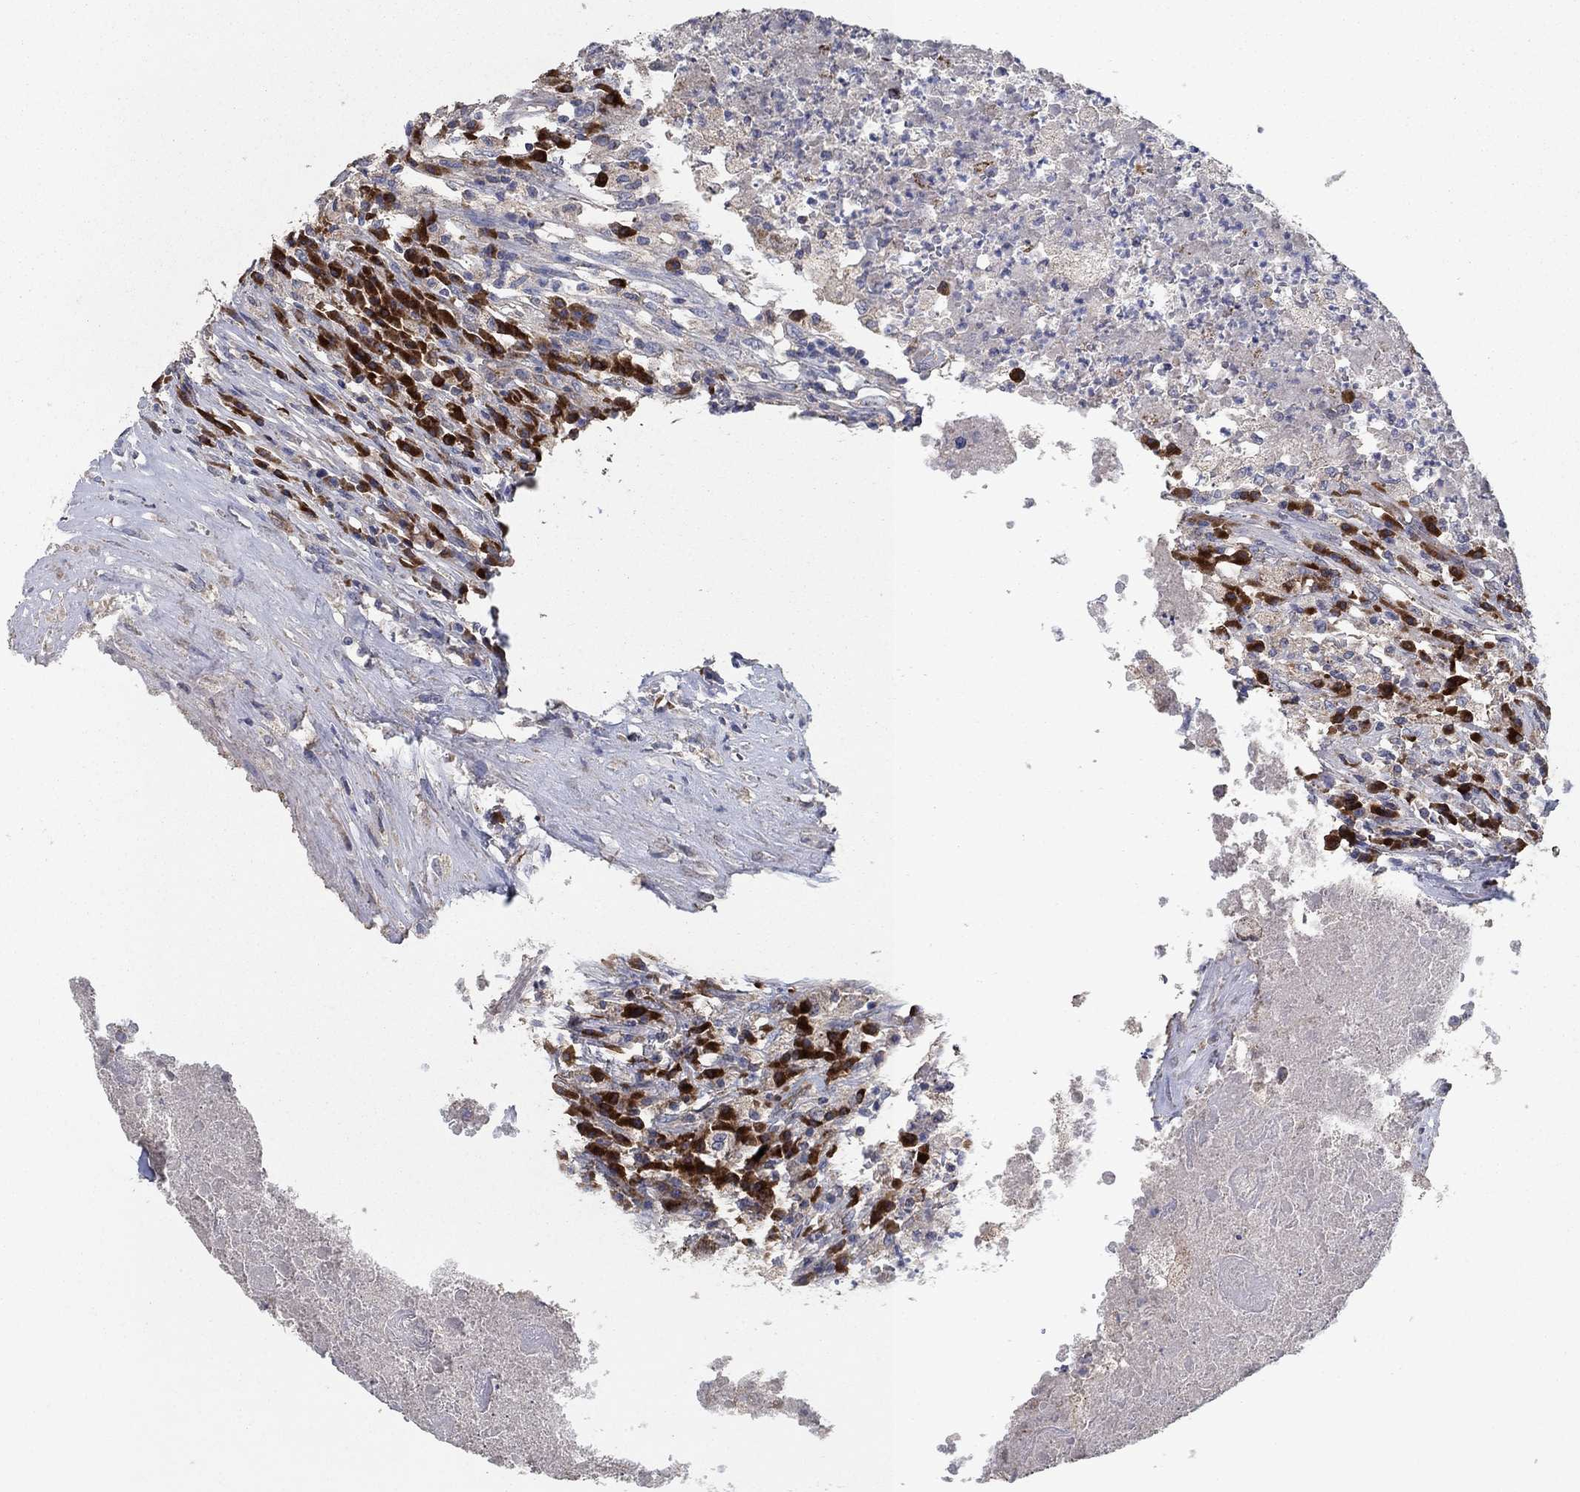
{"staining": {"intensity": "negative", "quantity": "none", "location": "none"}, "tissue": "testis cancer", "cell_type": "Tumor cells", "image_type": "cancer", "snomed": [{"axis": "morphology", "description": "Necrosis, NOS"}, {"axis": "morphology", "description": "Carcinoma, Embryonal, NOS"}, {"axis": "topography", "description": "Testis"}], "caption": "Protein analysis of testis cancer (embryonal carcinoma) shows no significant staining in tumor cells.", "gene": "HID1", "patient": {"sex": "male", "age": 19}}